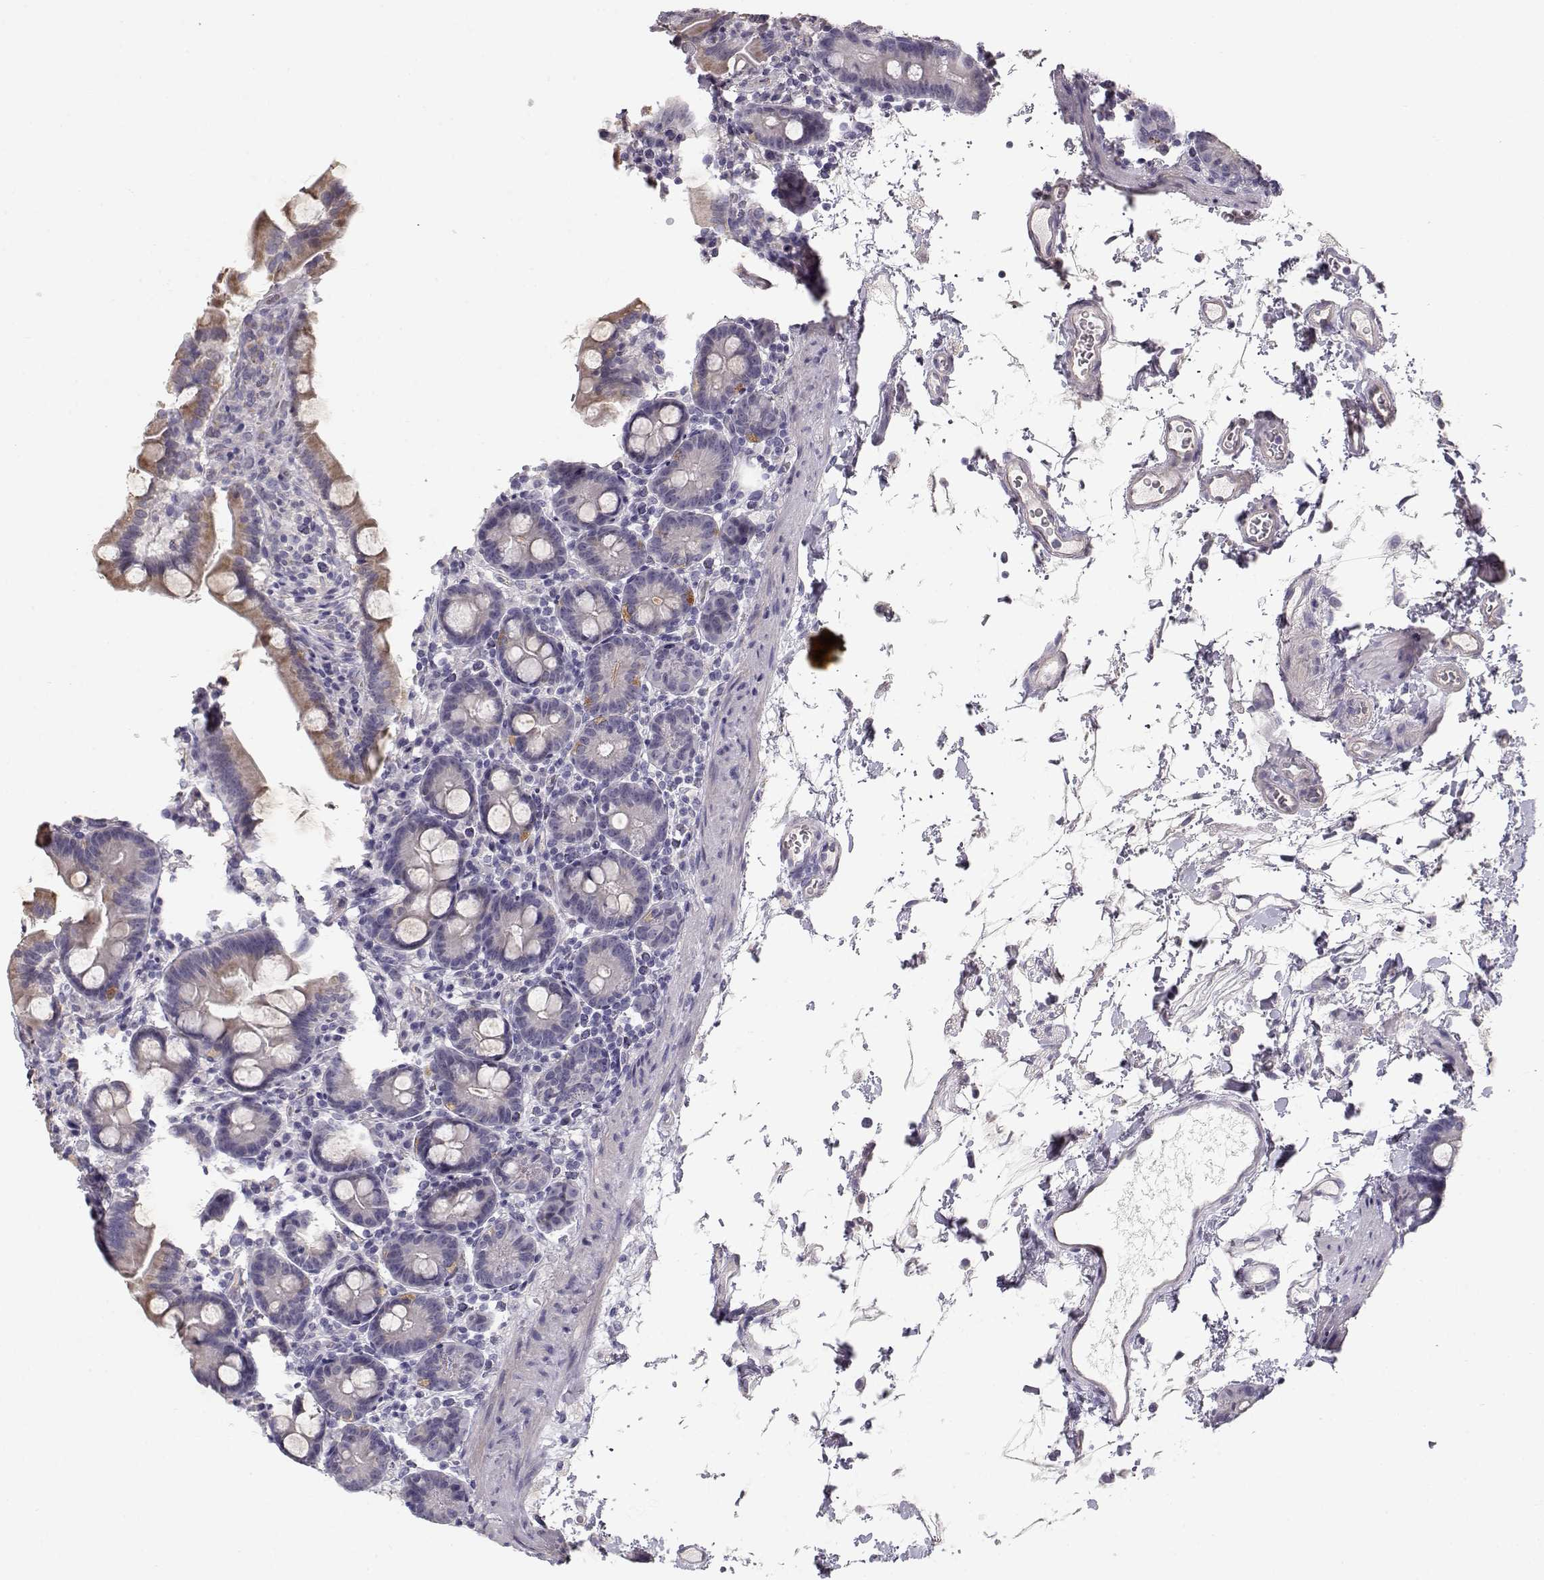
{"staining": {"intensity": "moderate", "quantity": "<25%", "location": "cytoplasmic/membranous"}, "tissue": "small intestine", "cell_type": "Glandular cells", "image_type": "normal", "snomed": [{"axis": "morphology", "description": "Normal tissue, NOS"}, {"axis": "topography", "description": "Small intestine"}], "caption": "Small intestine stained with a brown dye reveals moderate cytoplasmic/membranous positive expression in about <25% of glandular cells.", "gene": "SLC18A1", "patient": {"sex": "female", "age": 44}}